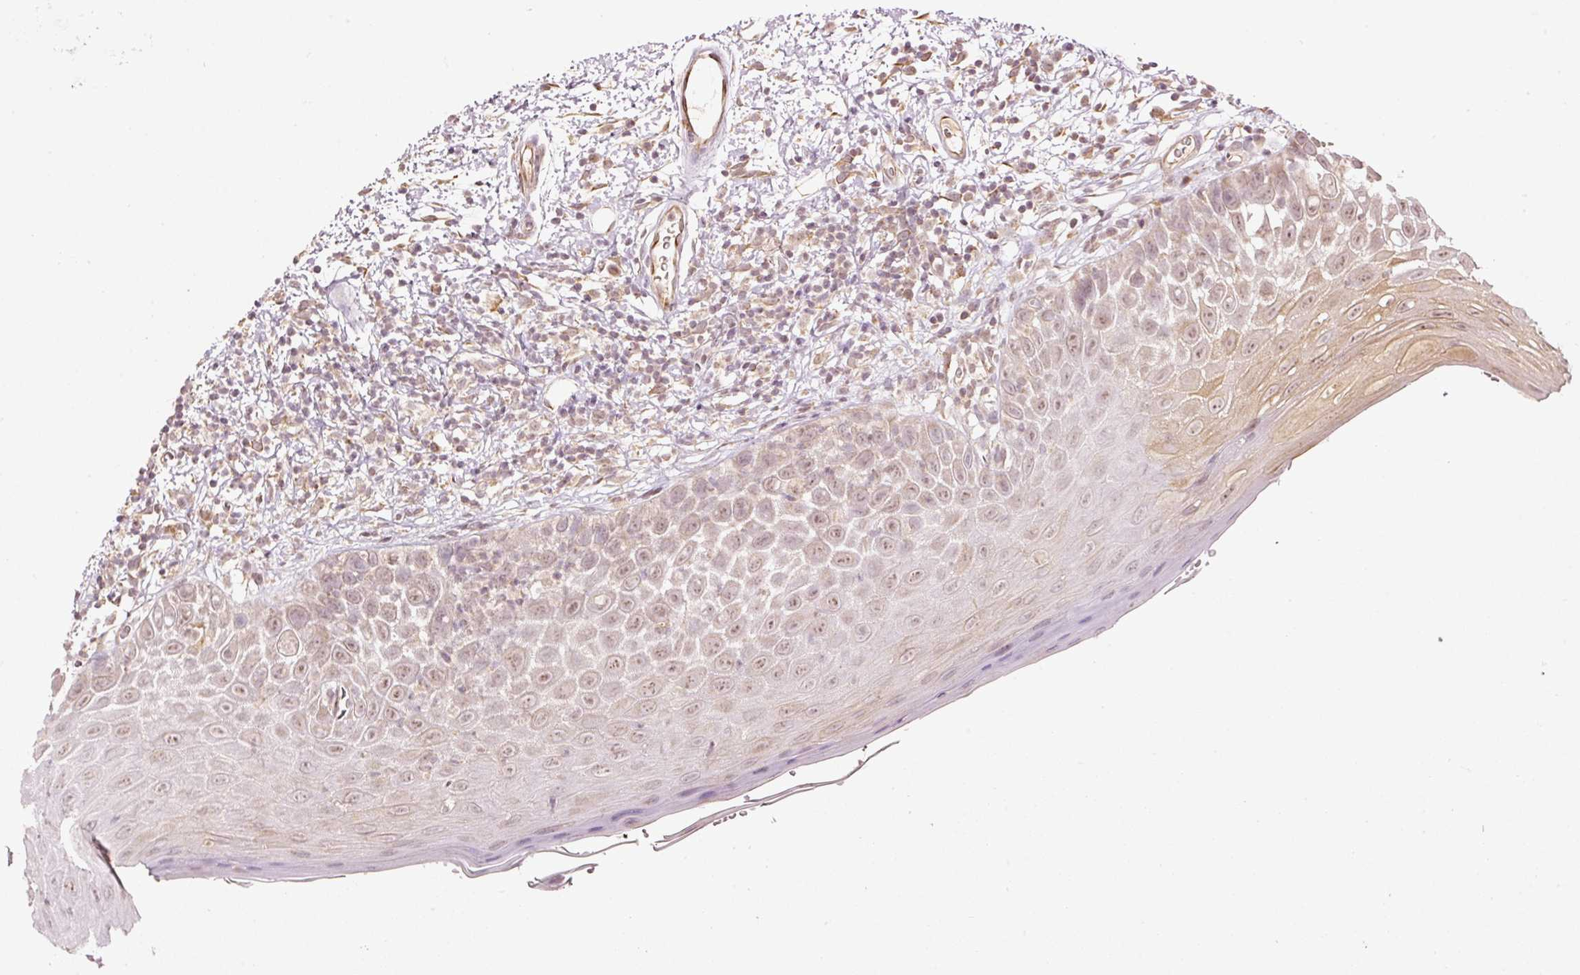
{"staining": {"intensity": "moderate", "quantity": "25%-75%", "location": "cytoplasmic/membranous,nuclear"}, "tissue": "oral mucosa", "cell_type": "Squamous epithelial cells", "image_type": "normal", "snomed": [{"axis": "morphology", "description": "Normal tissue, NOS"}, {"axis": "morphology", "description": "Squamous cell carcinoma, NOS"}, {"axis": "topography", "description": "Oral tissue"}, {"axis": "topography", "description": "Tounge, NOS"}, {"axis": "topography", "description": "Head-Neck"}], "caption": "Brown immunohistochemical staining in unremarkable oral mucosa reveals moderate cytoplasmic/membranous,nuclear positivity in approximately 25%-75% of squamous epithelial cells.", "gene": "CDC20B", "patient": {"sex": "male", "age": 76}}